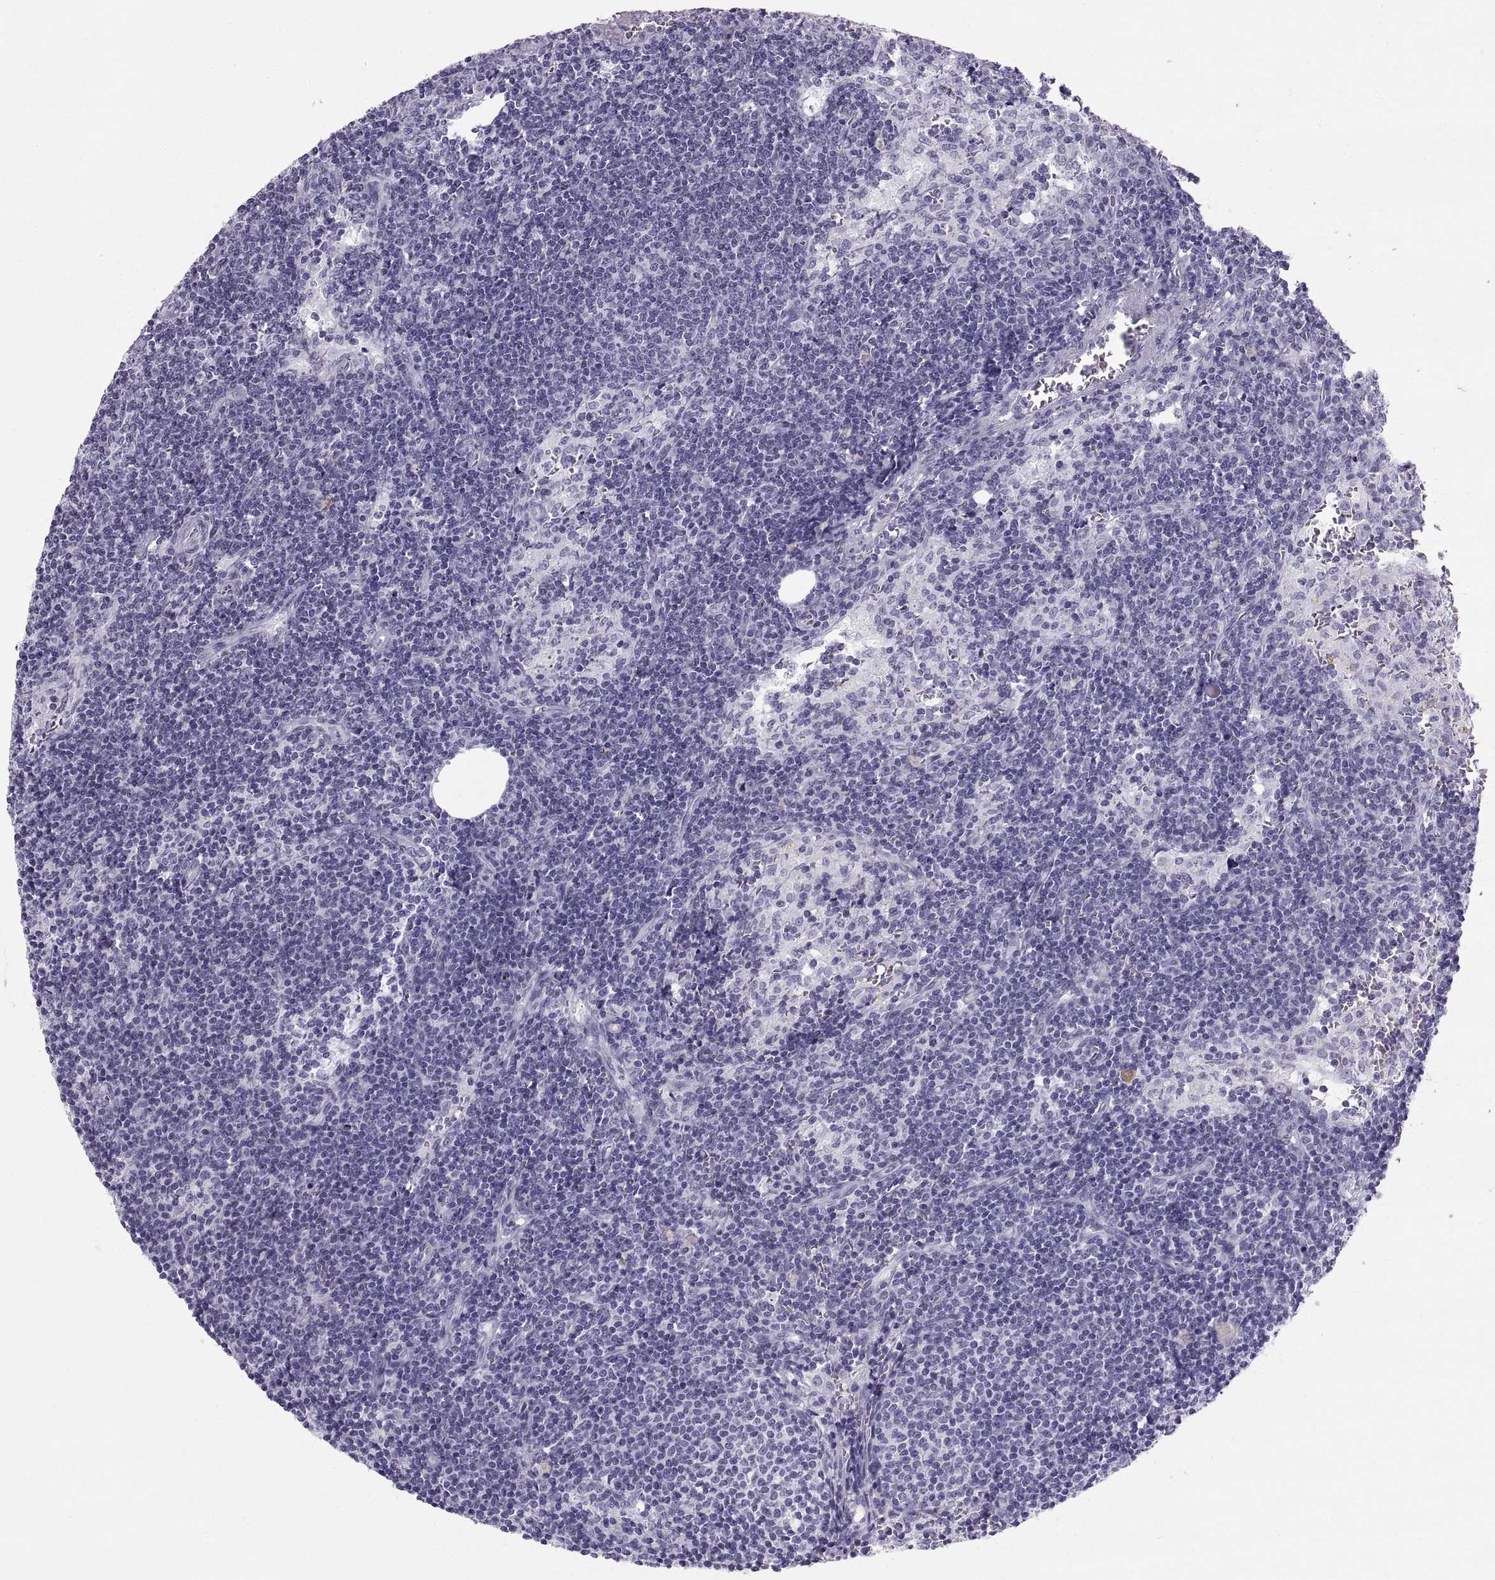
{"staining": {"intensity": "negative", "quantity": "none", "location": "none"}, "tissue": "lymph node", "cell_type": "Germinal center cells", "image_type": "normal", "snomed": [{"axis": "morphology", "description": "Normal tissue, NOS"}, {"axis": "topography", "description": "Lymph node"}], "caption": "Lymph node was stained to show a protein in brown. There is no significant positivity in germinal center cells. (DAB (3,3'-diaminobenzidine) IHC, high magnification).", "gene": "SLC22A6", "patient": {"sex": "female", "age": 50}}